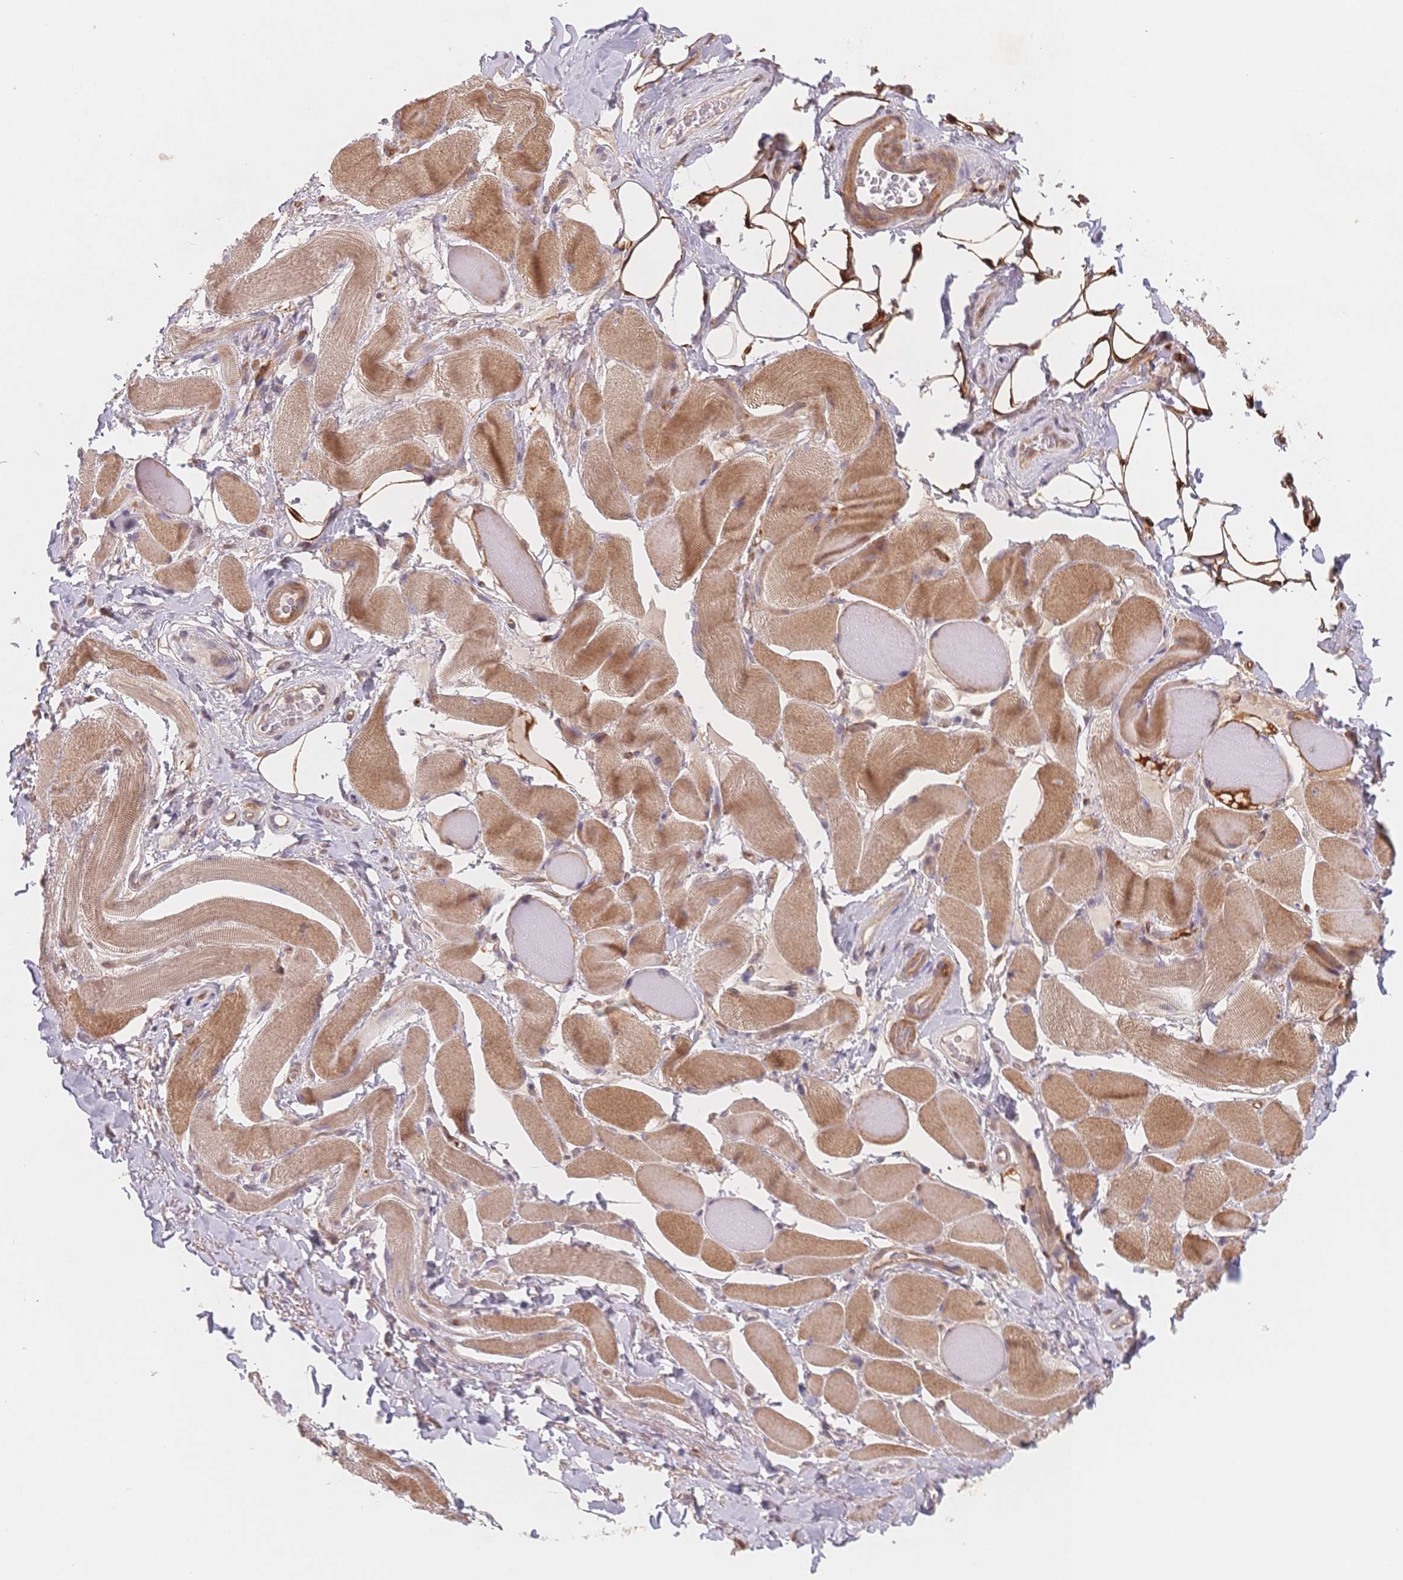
{"staining": {"intensity": "moderate", "quantity": ">75%", "location": "cytoplasmic/membranous"}, "tissue": "skeletal muscle", "cell_type": "Myocytes", "image_type": "normal", "snomed": [{"axis": "morphology", "description": "Normal tissue, NOS"}, {"axis": "topography", "description": "Skeletal muscle"}, {"axis": "topography", "description": "Anal"}, {"axis": "topography", "description": "Peripheral nerve tissue"}], "caption": "About >75% of myocytes in unremarkable human skeletal muscle reveal moderate cytoplasmic/membranous protein positivity as visualized by brown immunohistochemical staining.", "gene": "C12orf75", "patient": {"sex": "male", "age": 53}}